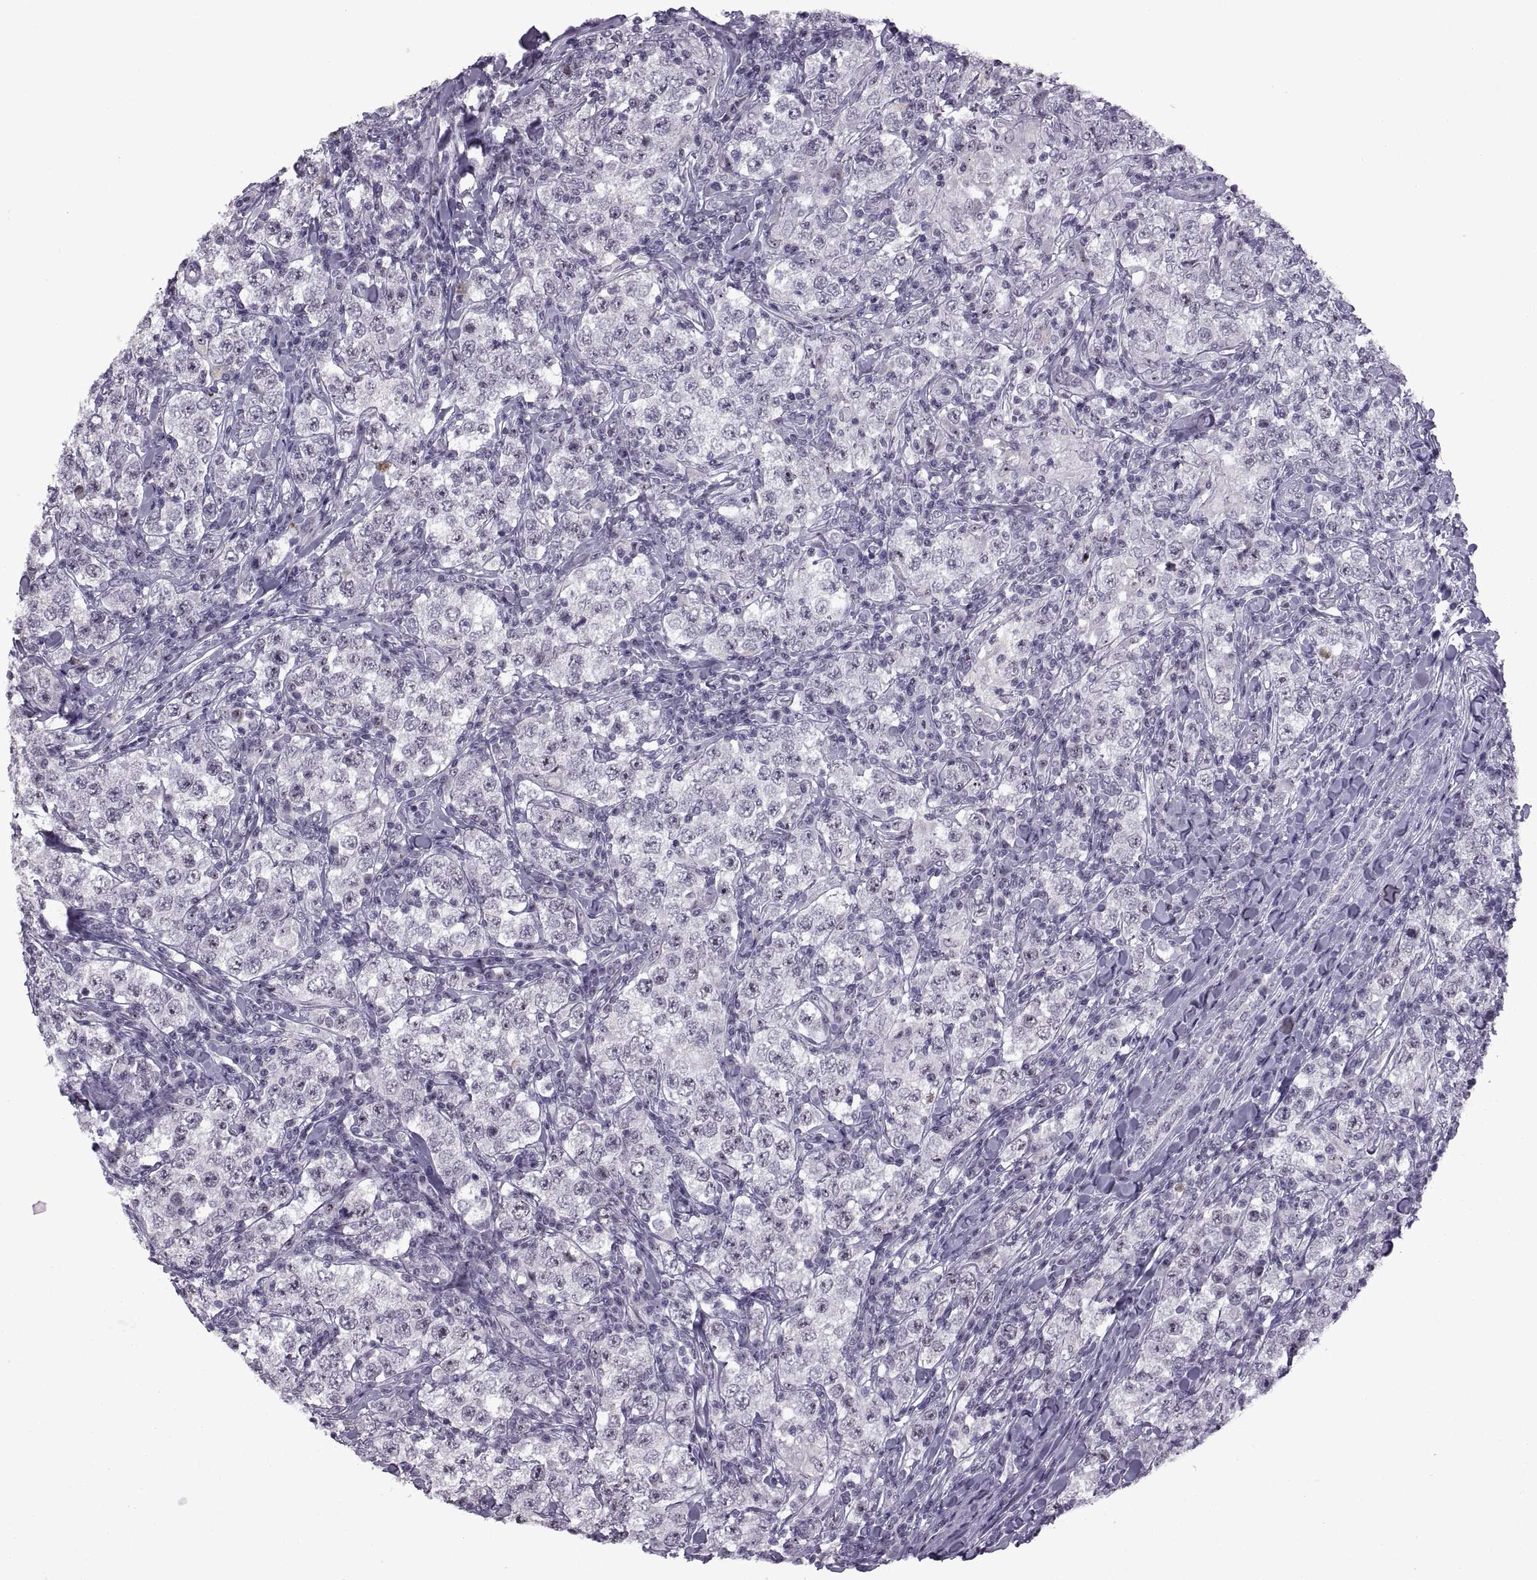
{"staining": {"intensity": "strong", "quantity": "<25%", "location": "nuclear"}, "tissue": "testis cancer", "cell_type": "Tumor cells", "image_type": "cancer", "snomed": [{"axis": "morphology", "description": "Seminoma, NOS"}, {"axis": "morphology", "description": "Carcinoma, Embryonal, NOS"}, {"axis": "topography", "description": "Testis"}], "caption": "A brown stain highlights strong nuclear expression of a protein in testis cancer (seminoma) tumor cells.", "gene": "SINHCAF", "patient": {"sex": "male", "age": 41}}